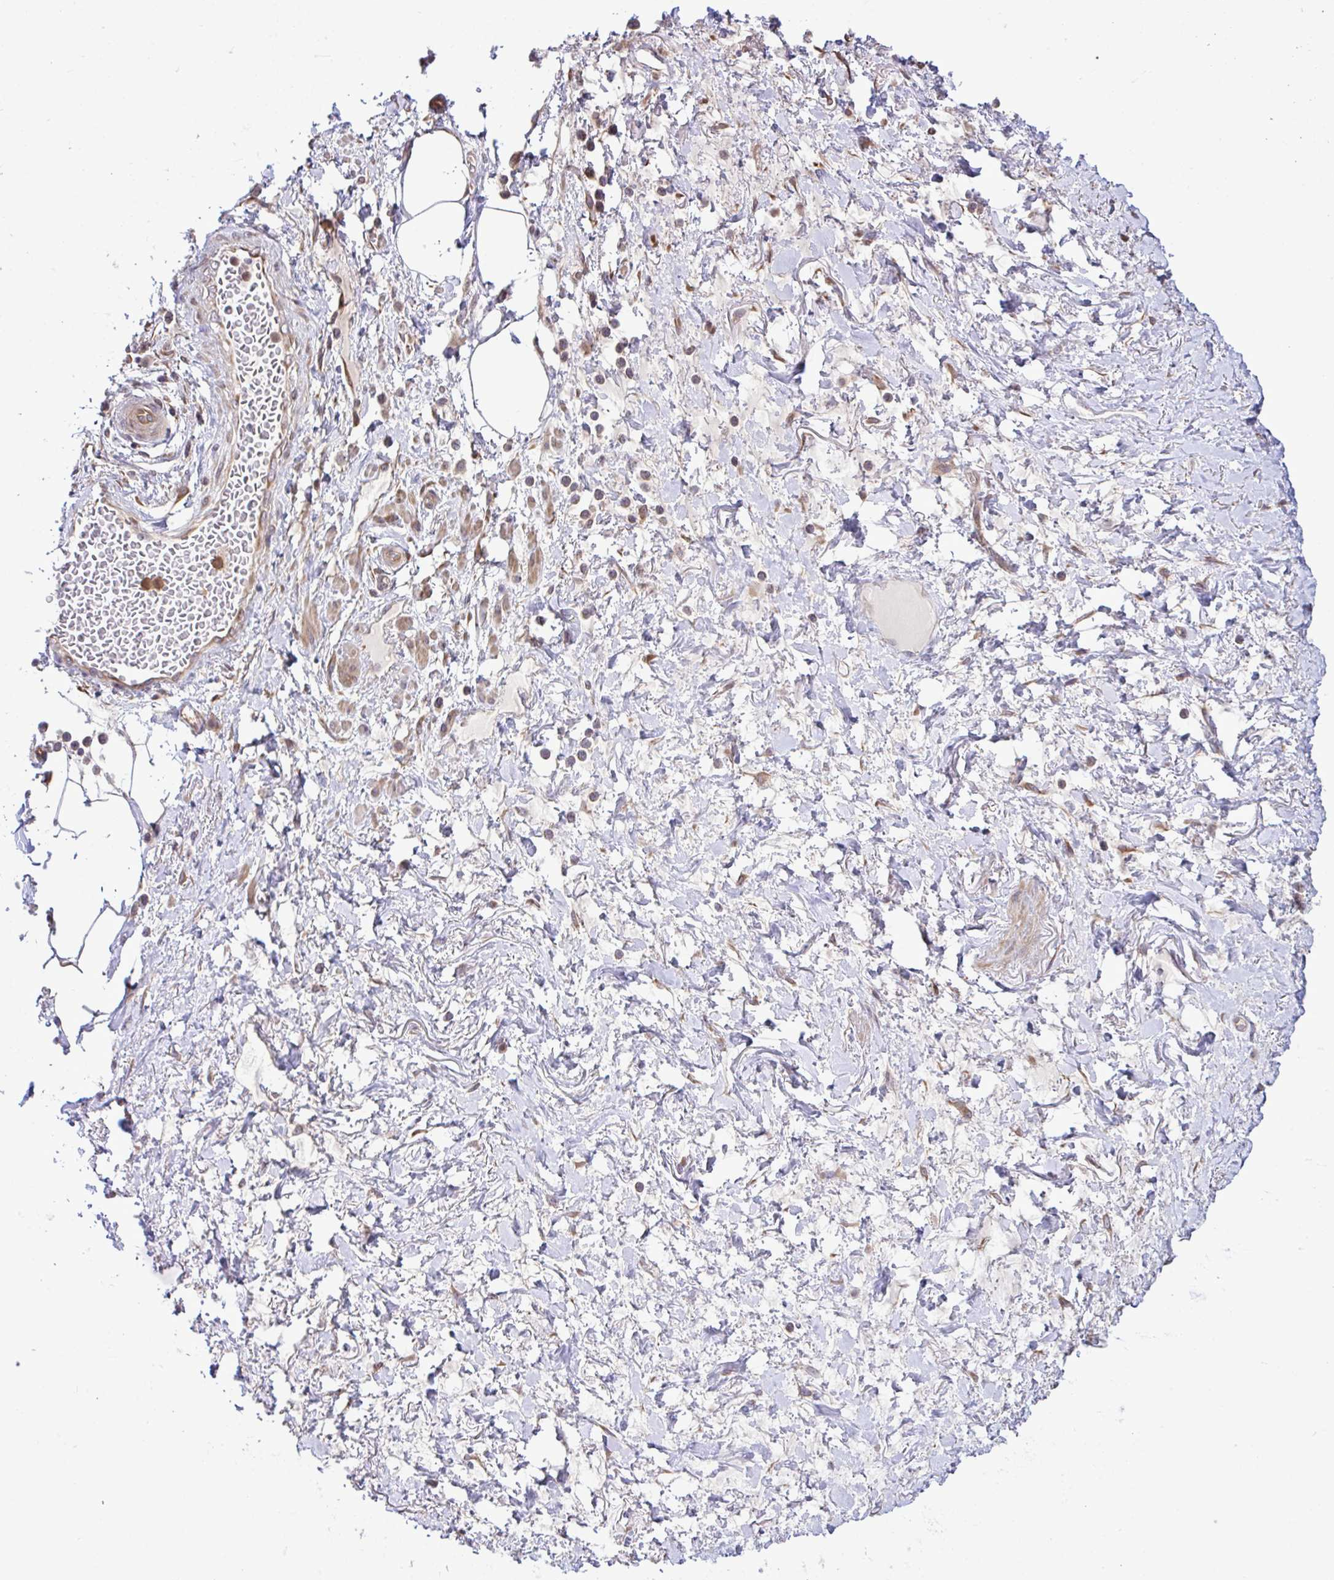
{"staining": {"intensity": "weak", "quantity": "<25%", "location": "cytoplasmic/membranous"}, "tissue": "adipose tissue", "cell_type": "Adipocytes", "image_type": "normal", "snomed": [{"axis": "morphology", "description": "Normal tissue, NOS"}, {"axis": "topography", "description": "Vagina"}, {"axis": "topography", "description": "Peripheral nerve tissue"}], "caption": "Adipocytes are negative for brown protein staining in unremarkable adipose tissue. Brightfield microscopy of immunohistochemistry stained with DAB (3,3'-diaminobenzidine) (brown) and hematoxylin (blue), captured at high magnification.", "gene": "CMPK1", "patient": {"sex": "female", "age": 71}}